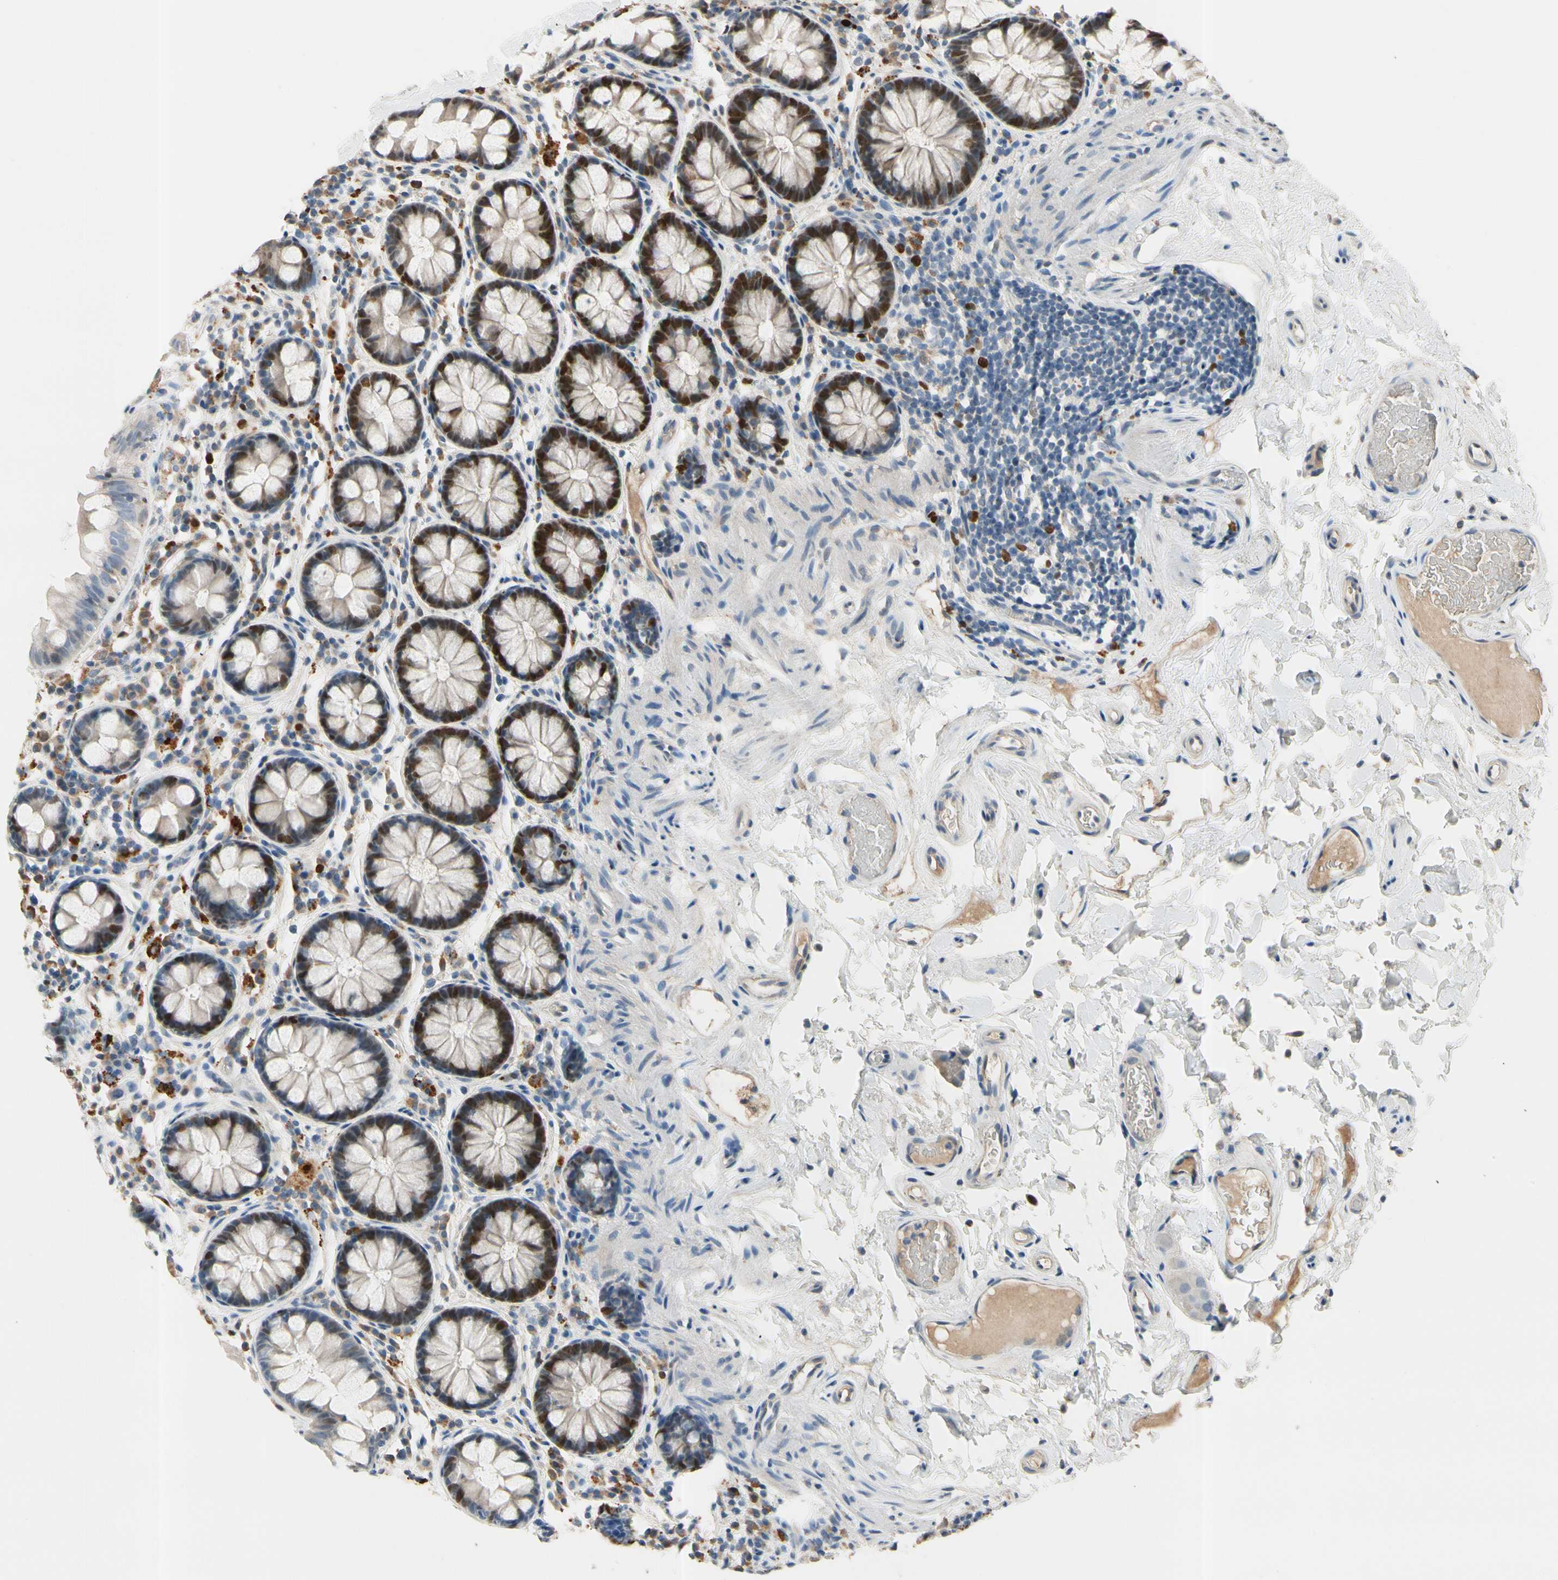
{"staining": {"intensity": "weak", "quantity": "25%-75%", "location": "cytoplasmic/membranous"}, "tissue": "colon", "cell_type": "Endothelial cells", "image_type": "normal", "snomed": [{"axis": "morphology", "description": "Normal tissue, NOS"}, {"axis": "topography", "description": "Colon"}], "caption": "High-magnification brightfield microscopy of benign colon stained with DAB (brown) and counterstained with hematoxylin (blue). endothelial cells exhibit weak cytoplasmic/membranous expression is identified in about25%-75% of cells.", "gene": "ZKSCAN3", "patient": {"sex": "female", "age": 80}}